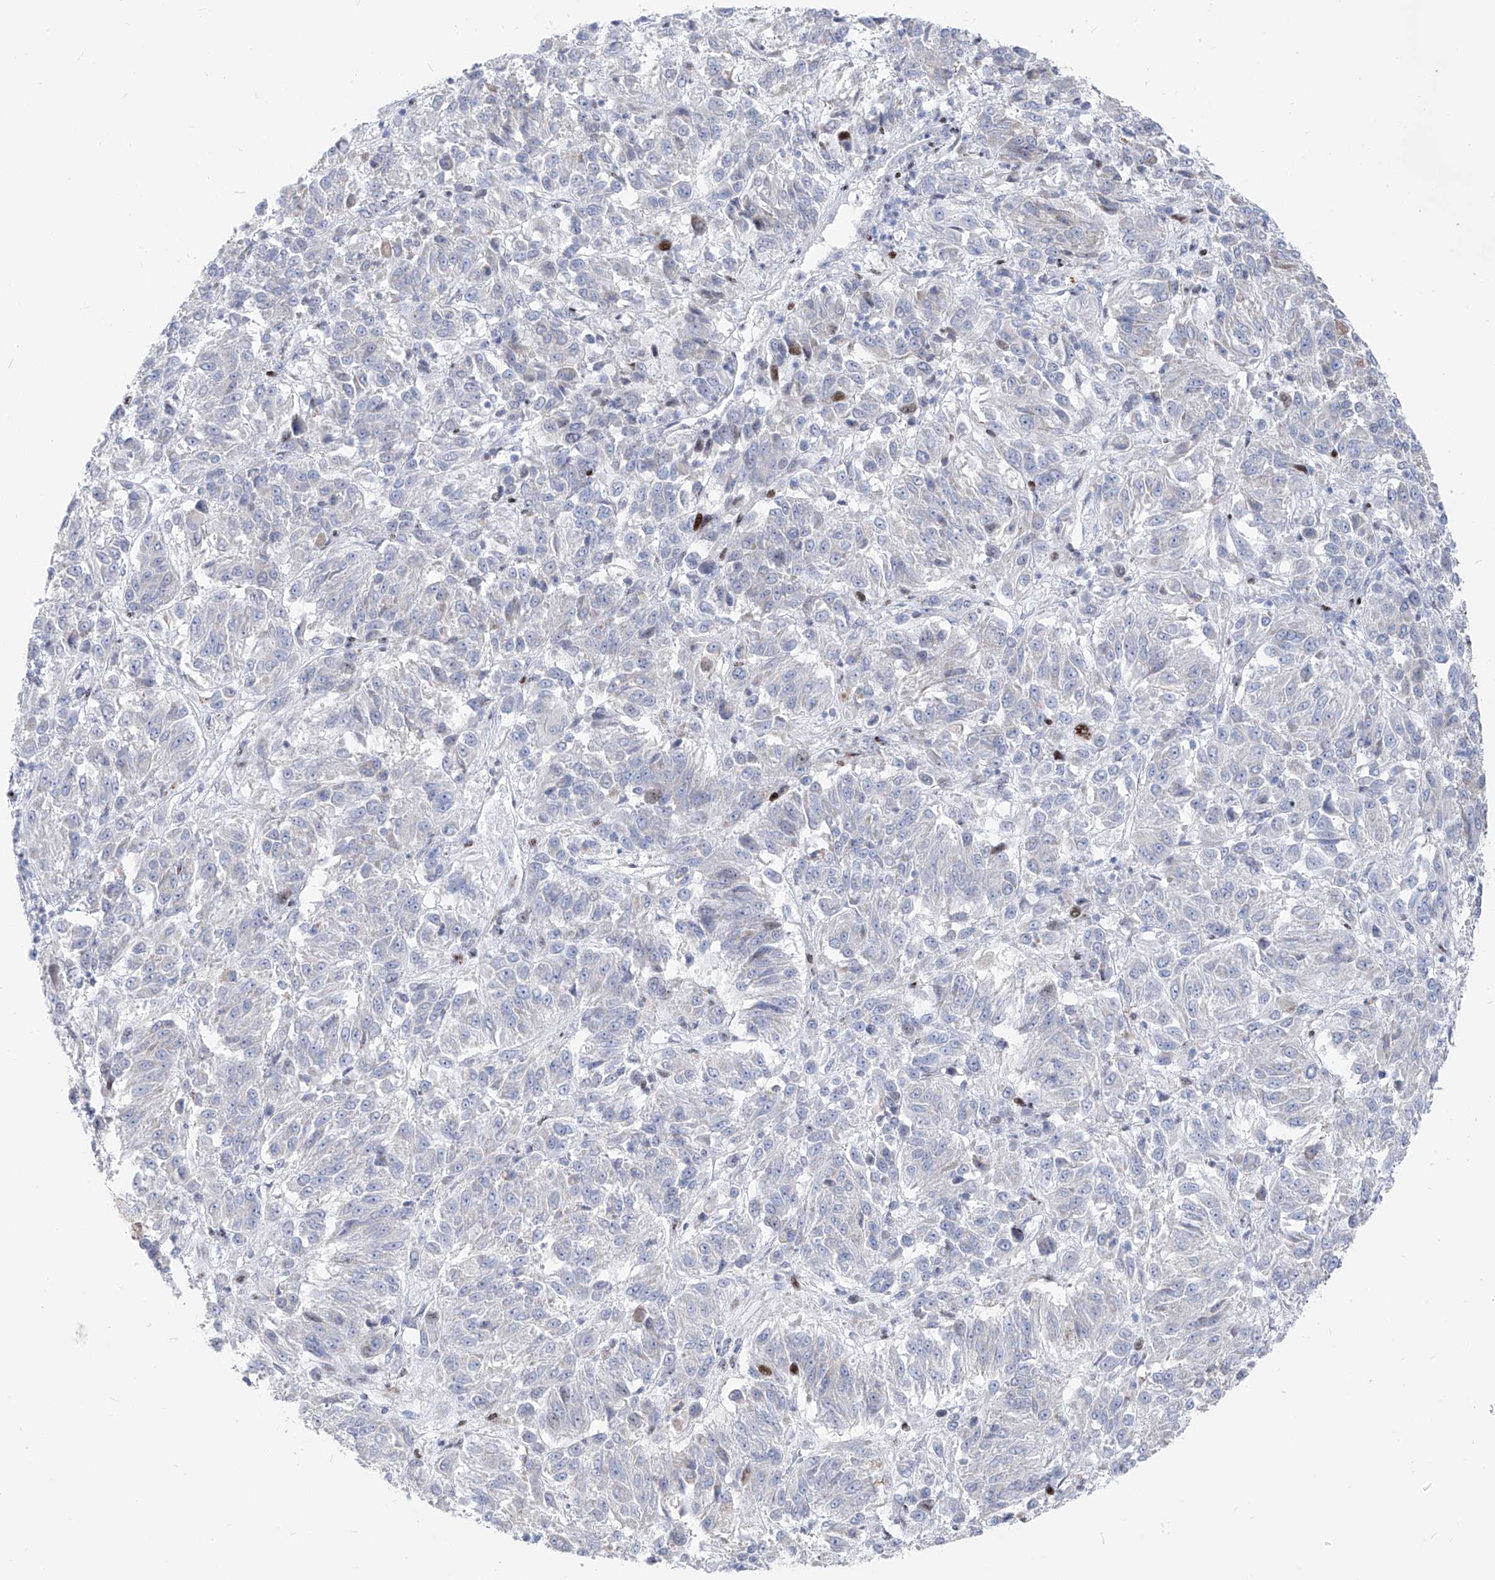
{"staining": {"intensity": "moderate", "quantity": "<25%", "location": "nuclear"}, "tissue": "melanoma", "cell_type": "Tumor cells", "image_type": "cancer", "snomed": [{"axis": "morphology", "description": "Malignant melanoma, Metastatic site"}, {"axis": "topography", "description": "Lung"}], "caption": "Malignant melanoma (metastatic site) stained with a brown dye displays moderate nuclear positive positivity in about <25% of tumor cells.", "gene": "FRS3", "patient": {"sex": "male", "age": 64}}